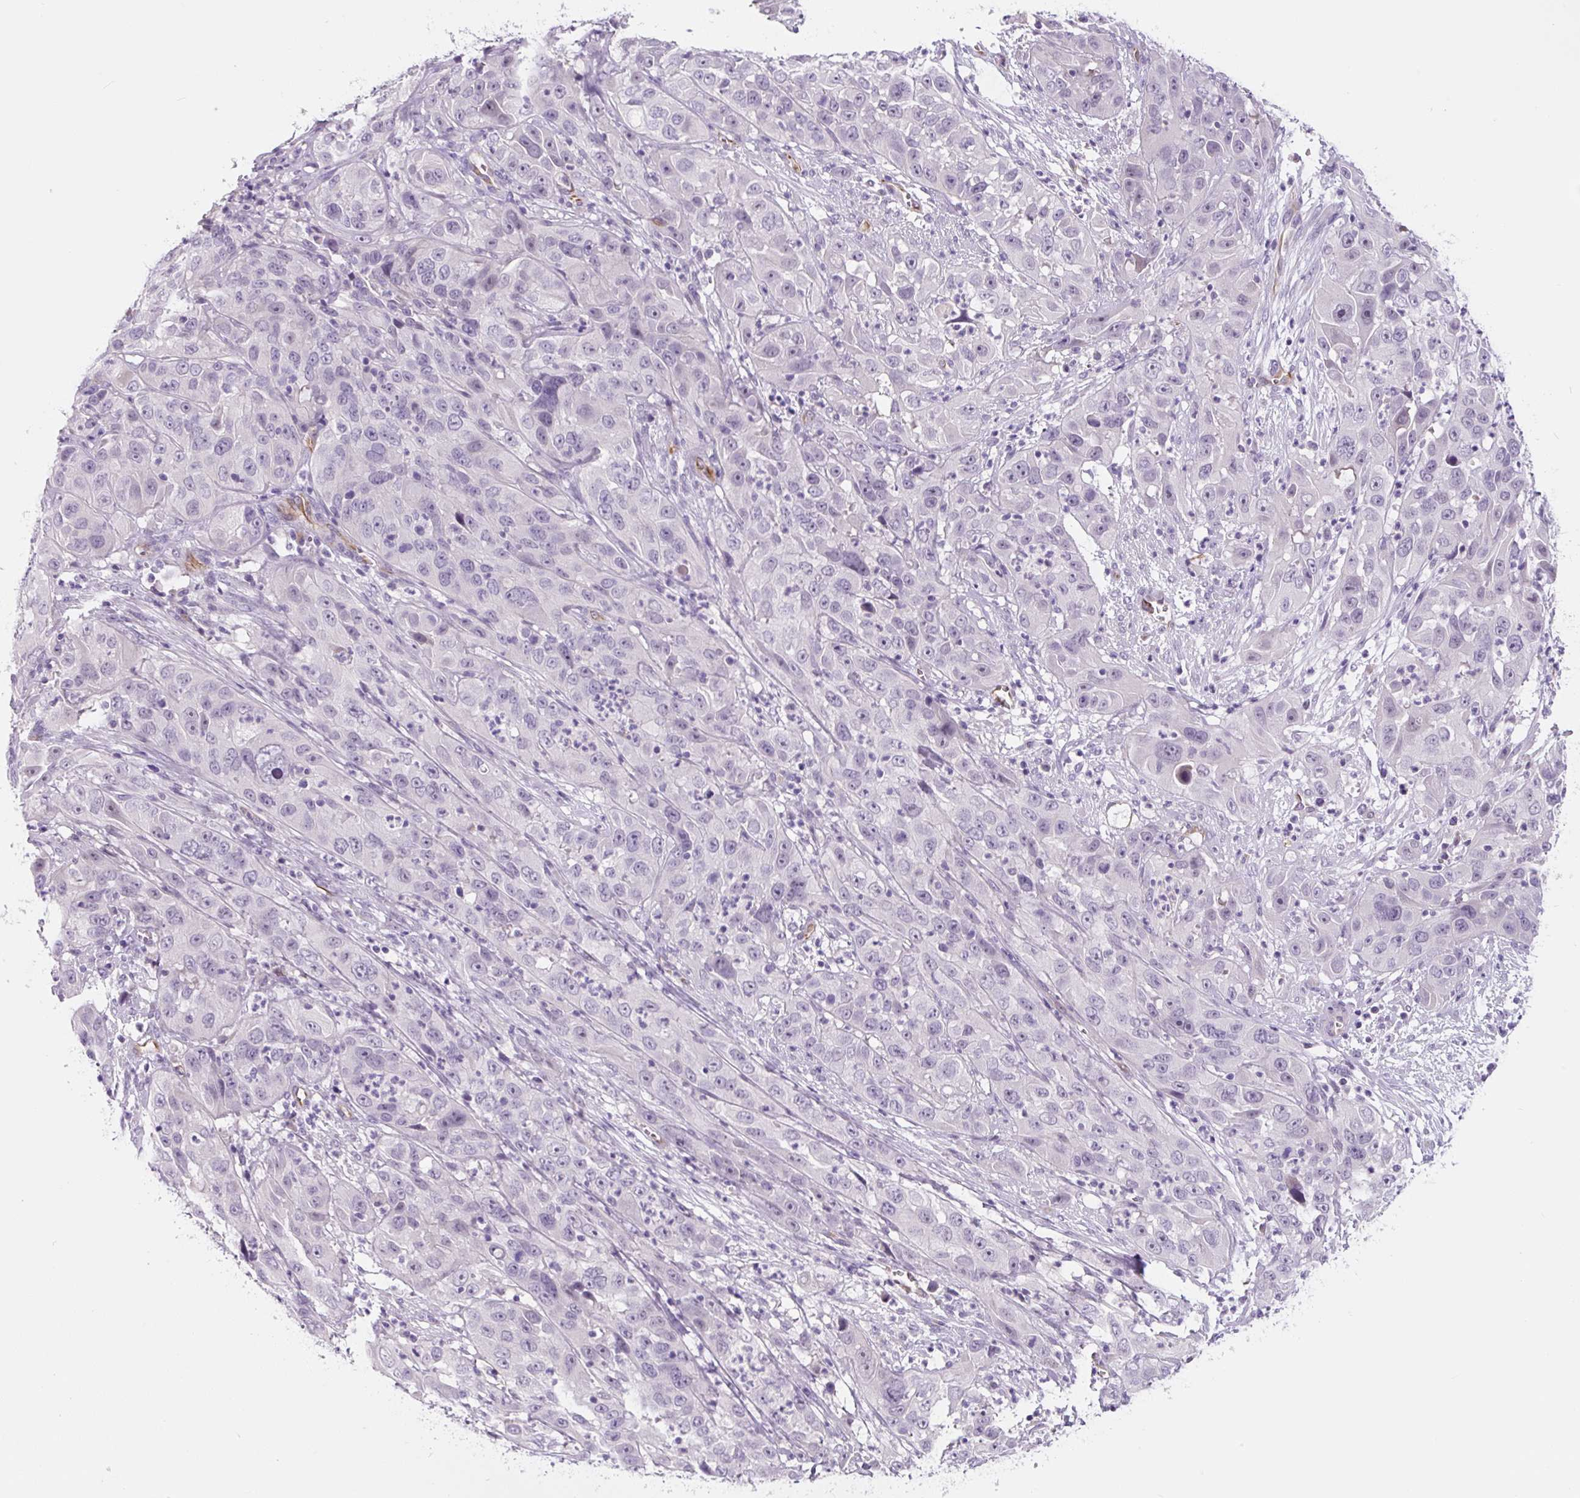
{"staining": {"intensity": "negative", "quantity": "none", "location": "none"}, "tissue": "cervical cancer", "cell_type": "Tumor cells", "image_type": "cancer", "snomed": [{"axis": "morphology", "description": "Squamous cell carcinoma, NOS"}, {"axis": "topography", "description": "Cervix"}], "caption": "Immunohistochemistry (IHC) photomicrograph of neoplastic tissue: human cervical cancer (squamous cell carcinoma) stained with DAB (3,3'-diaminobenzidine) reveals no significant protein positivity in tumor cells.", "gene": "CCL25", "patient": {"sex": "female", "age": 32}}